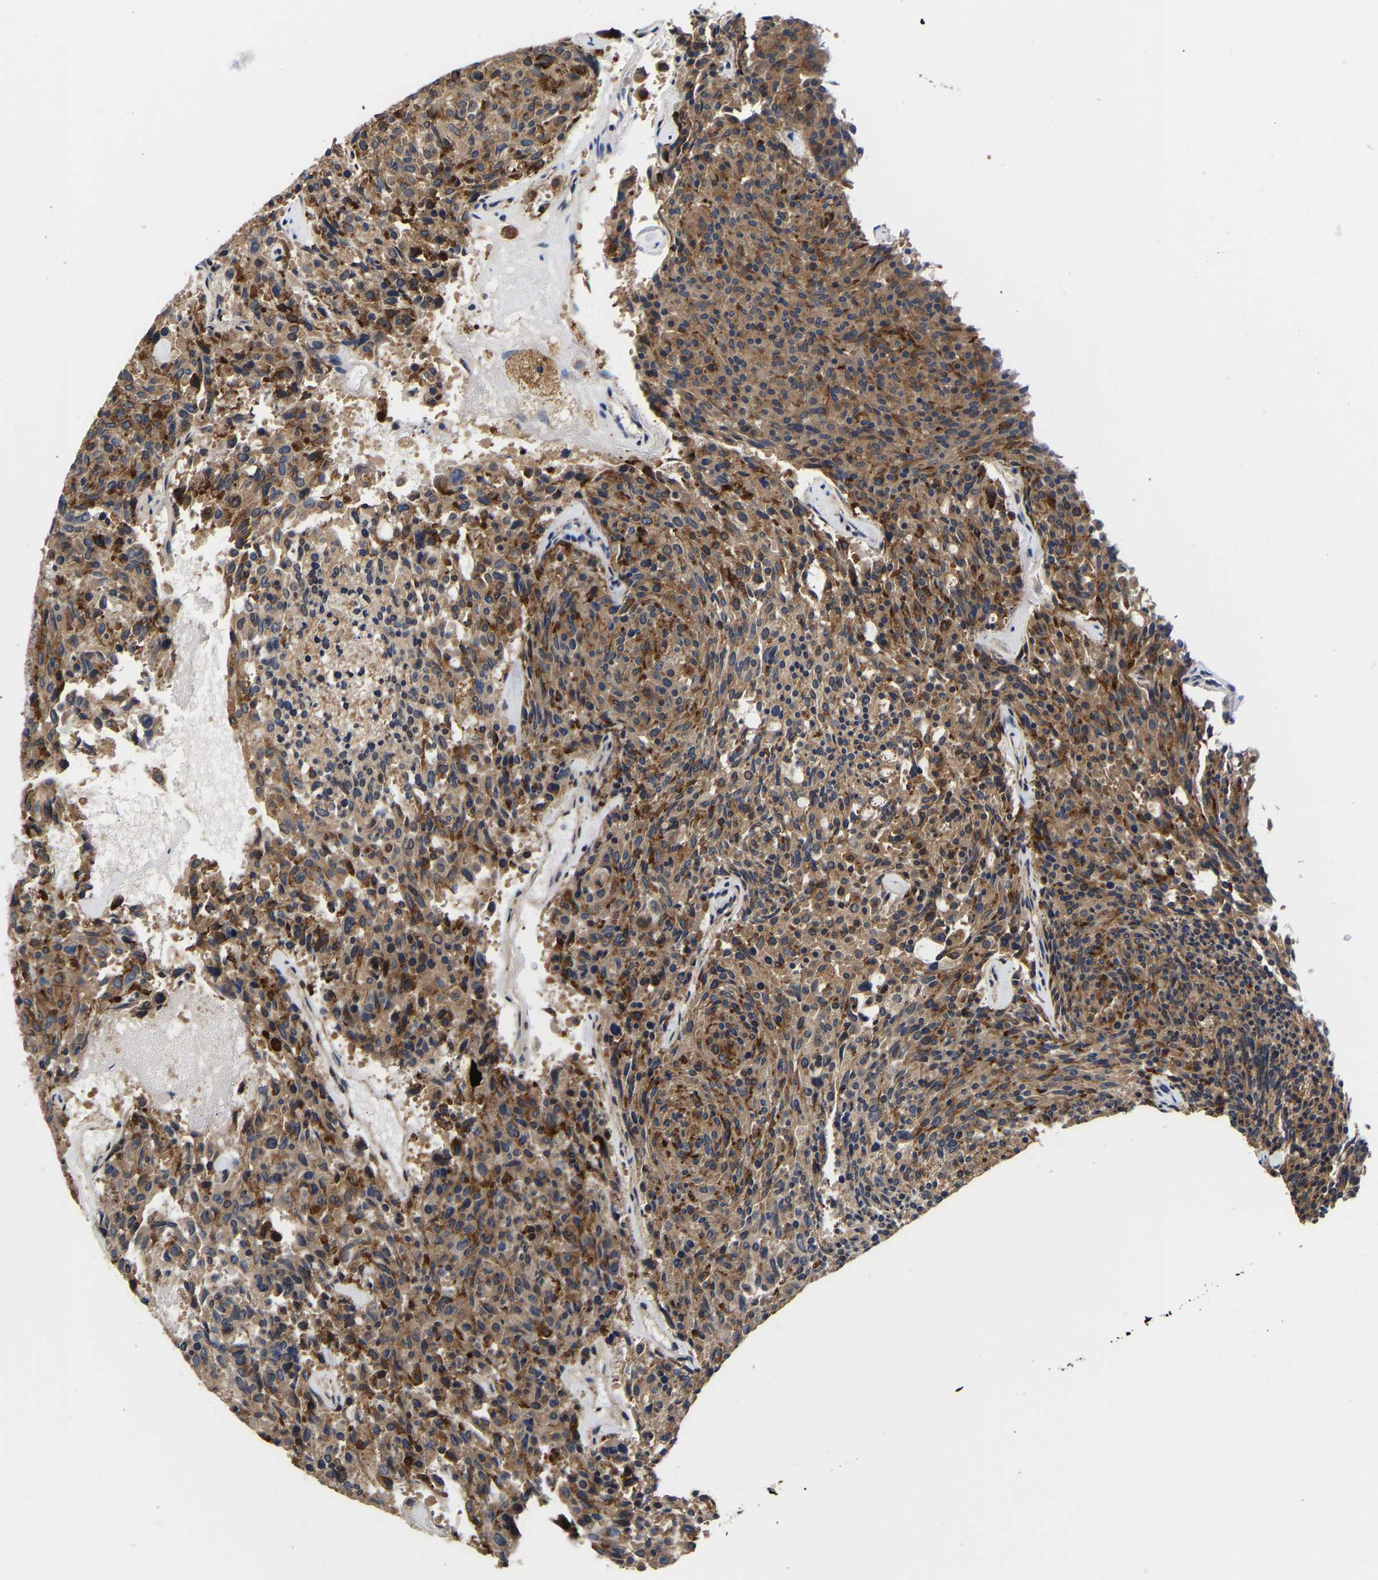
{"staining": {"intensity": "moderate", "quantity": ">75%", "location": "cytoplasmic/membranous"}, "tissue": "carcinoid", "cell_type": "Tumor cells", "image_type": "cancer", "snomed": [{"axis": "morphology", "description": "Carcinoid, malignant, NOS"}, {"axis": "topography", "description": "Pancreas"}], "caption": "Protein analysis of carcinoid (malignant) tissue shows moderate cytoplasmic/membranous positivity in about >75% of tumor cells.", "gene": "METTL16", "patient": {"sex": "female", "age": 54}}